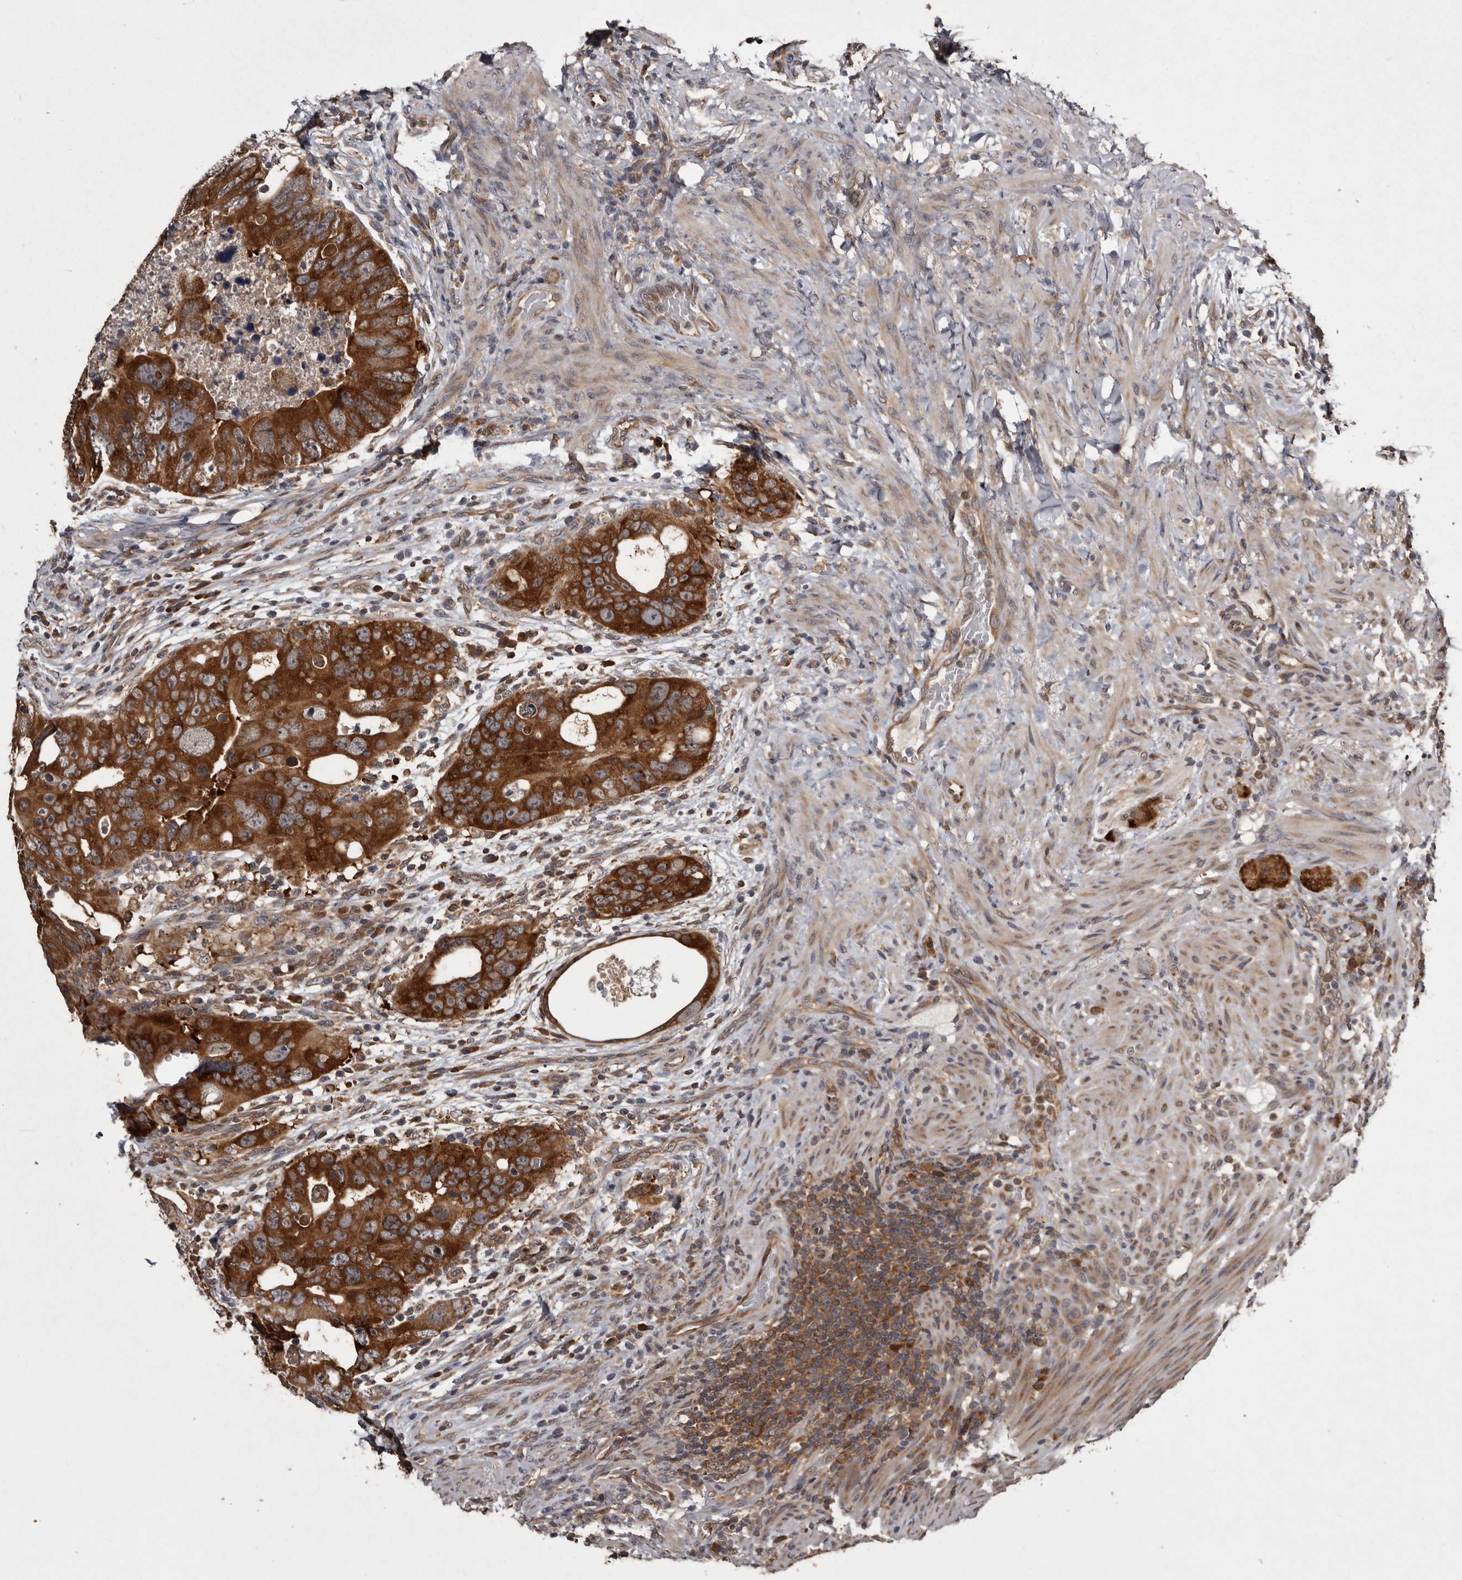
{"staining": {"intensity": "strong", "quantity": ">75%", "location": "cytoplasmic/membranous"}, "tissue": "colorectal cancer", "cell_type": "Tumor cells", "image_type": "cancer", "snomed": [{"axis": "morphology", "description": "Adenocarcinoma, NOS"}, {"axis": "topography", "description": "Rectum"}], "caption": "Immunohistochemical staining of adenocarcinoma (colorectal) demonstrates strong cytoplasmic/membranous protein staining in approximately >75% of tumor cells. The protein of interest is shown in brown color, while the nuclei are stained blue.", "gene": "DARS1", "patient": {"sex": "male", "age": 59}}